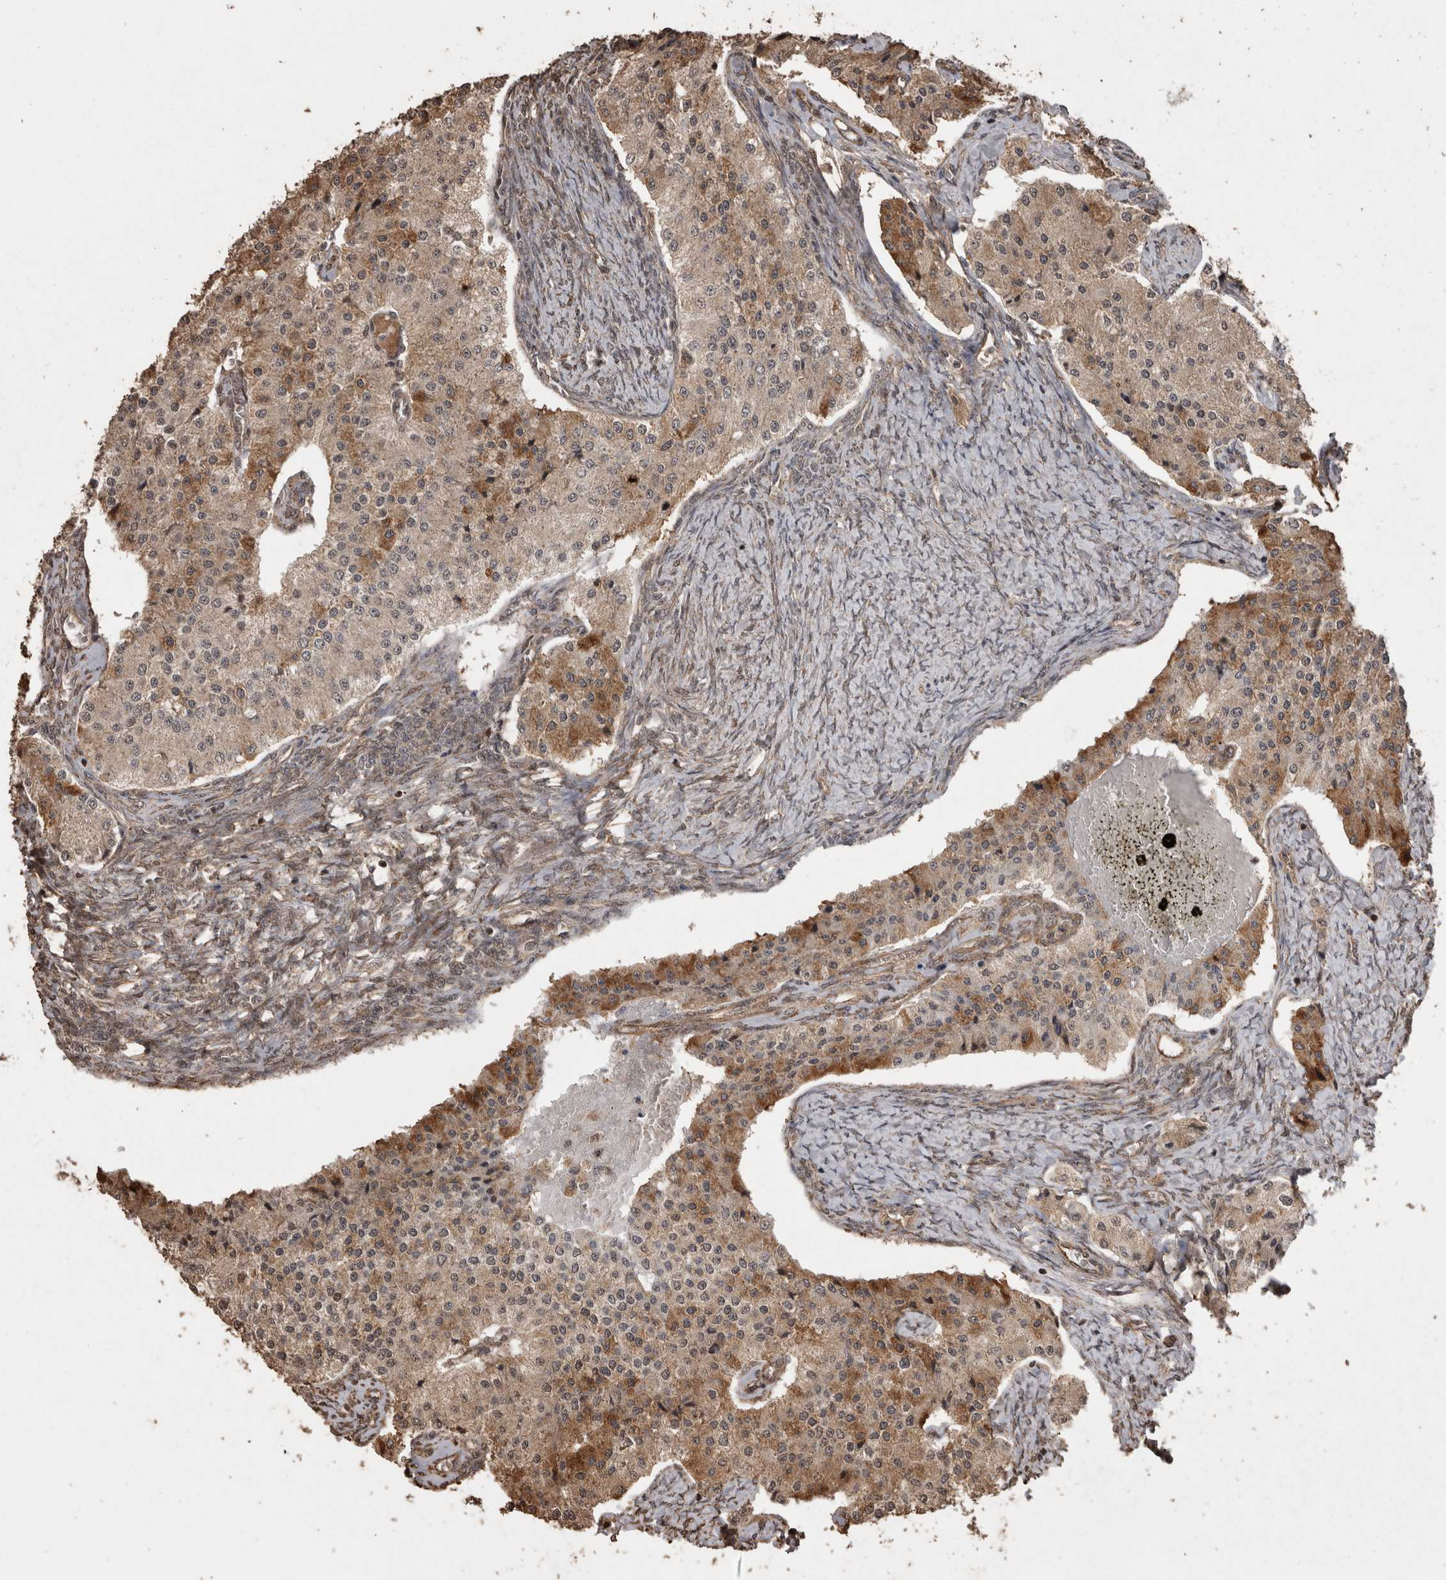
{"staining": {"intensity": "moderate", "quantity": ">75%", "location": "cytoplasmic/membranous"}, "tissue": "carcinoid", "cell_type": "Tumor cells", "image_type": "cancer", "snomed": [{"axis": "morphology", "description": "Carcinoid, malignant, NOS"}, {"axis": "topography", "description": "Colon"}], "caption": "Immunohistochemical staining of human malignant carcinoid shows medium levels of moderate cytoplasmic/membranous protein expression in about >75% of tumor cells. The staining is performed using DAB brown chromogen to label protein expression. The nuclei are counter-stained blue using hematoxylin.", "gene": "PINK1", "patient": {"sex": "female", "age": 52}}